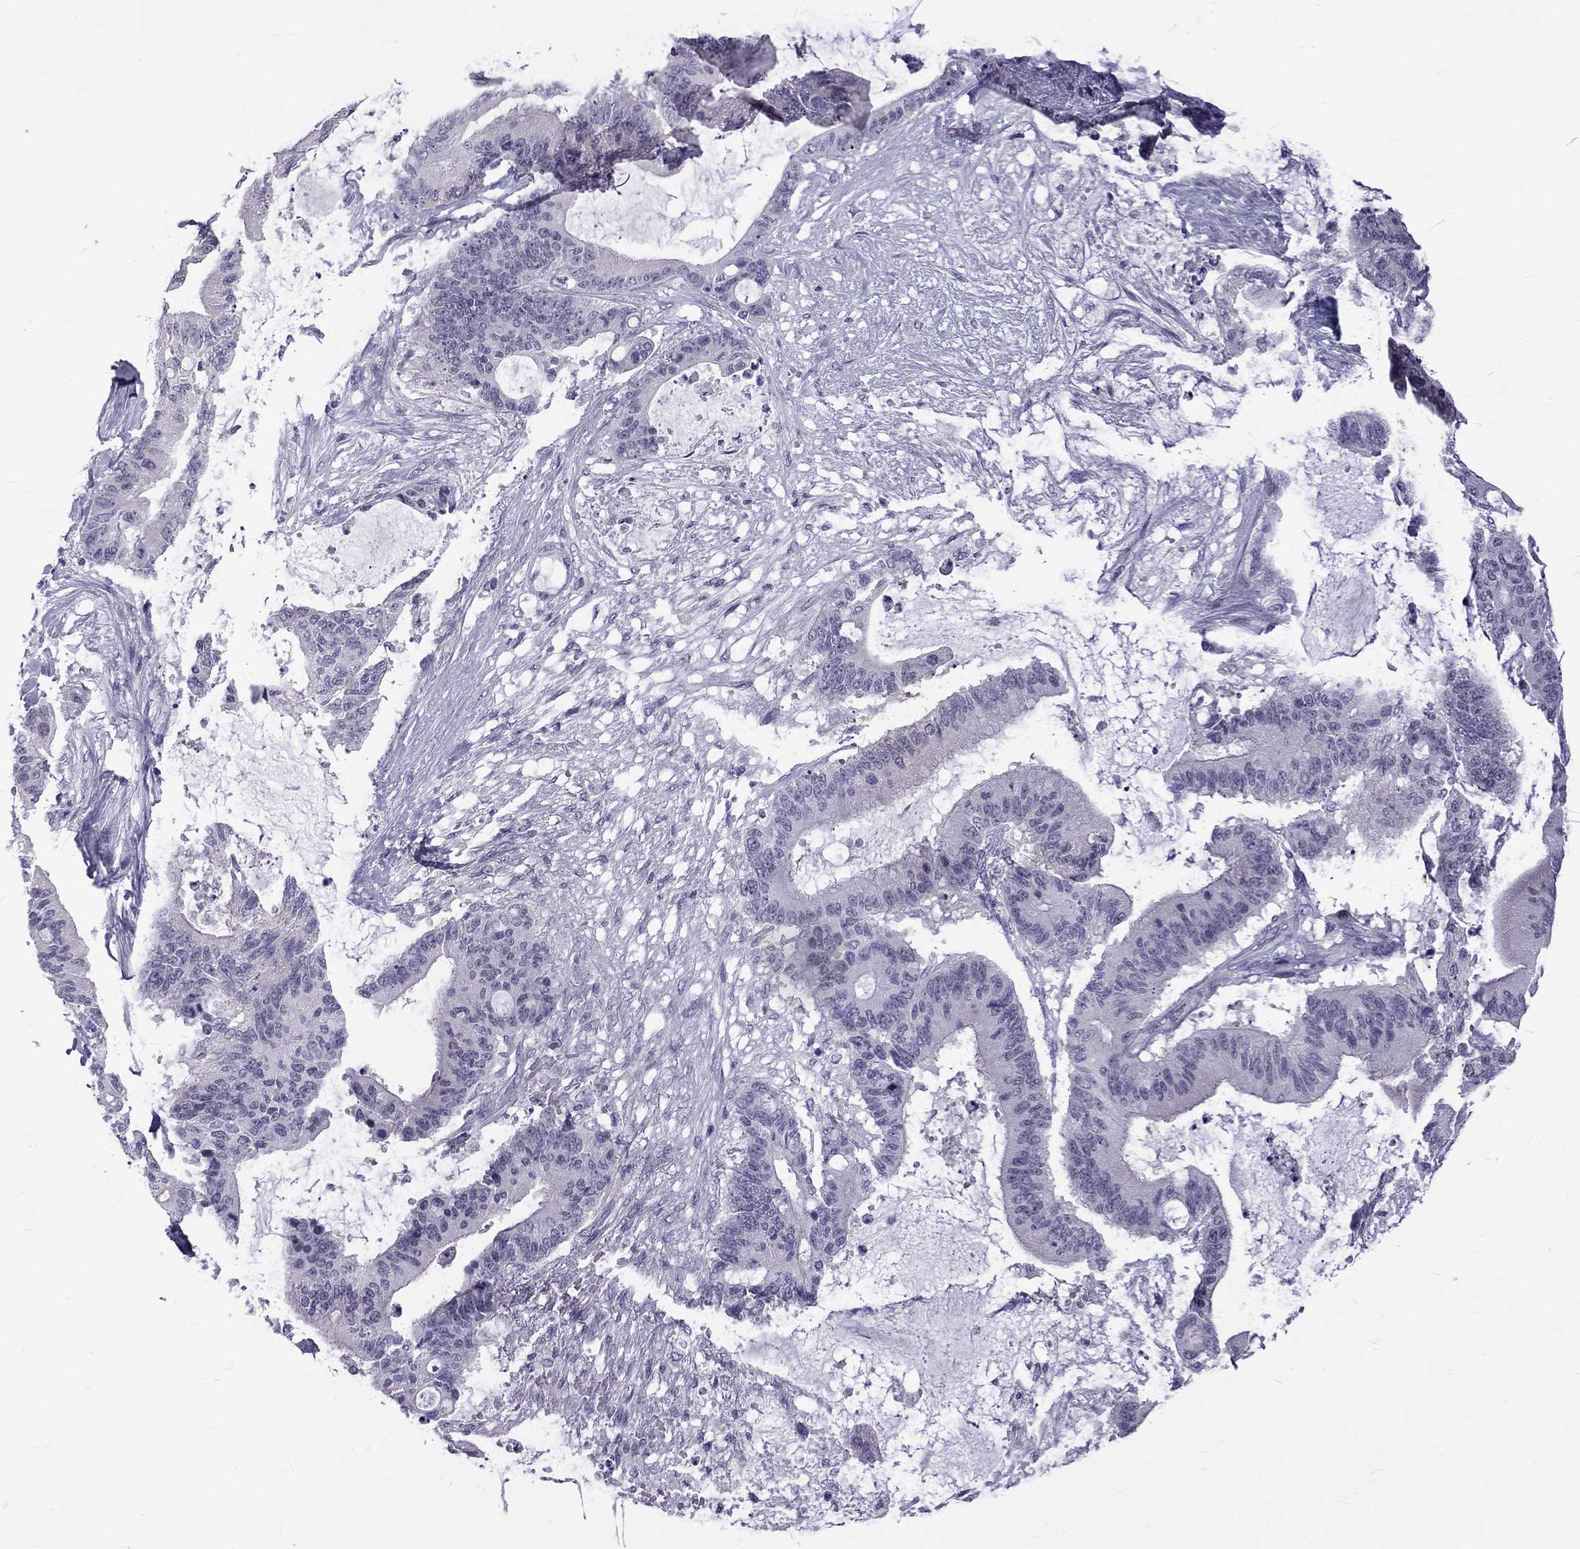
{"staining": {"intensity": "negative", "quantity": "none", "location": "none"}, "tissue": "liver cancer", "cell_type": "Tumor cells", "image_type": "cancer", "snomed": [{"axis": "morphology", "description": "Normal tissue, NOS"}, {"axis": "morphology", "description": "Cholangiocarcinoma"}, {"axis": "topography", "description": "Liver"}, {"axis": "topography", "description": "Peripheral nerve tissue"}], "caption": "The histopathology image displays no staining of tumor cells in liver cancer.", "gene": "RTL9", "patient": {"sex": "female", "age": 73}}